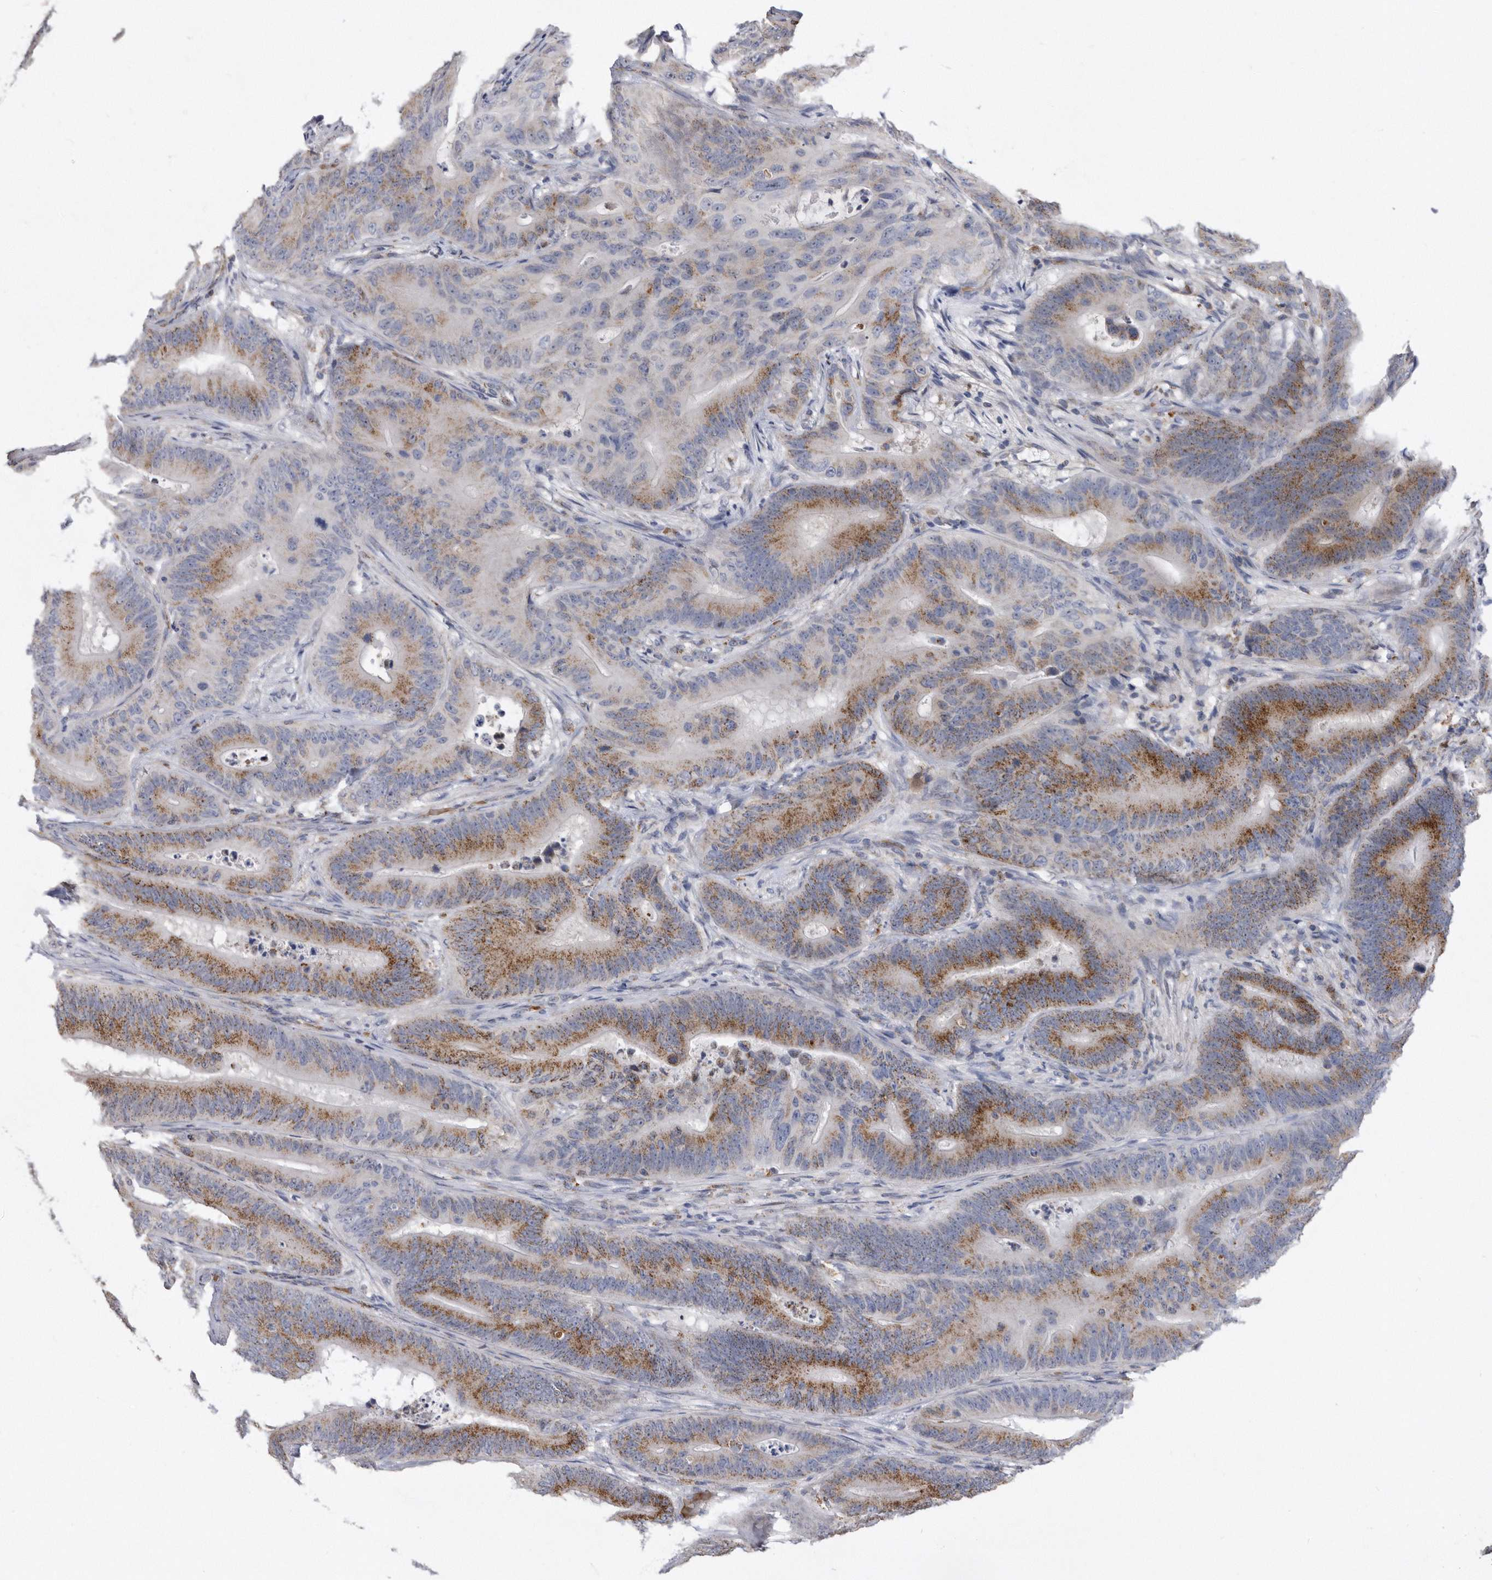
{"staining": {"intensity": "moderate", "quantity": ">75%", "location": "cytoplasmic/membranous"}, "tissue": "colorectal cancer", "cell_type": "Tumor cells", "image_type": "cancer", "snomed": [{"axis": "morphology", "description": "Adenocarcinoma, NOS"}, {"axis": "topography", "description": "Colon"}], "caption": "Adenocarcinoma (colorectal) stained with a protein marker reveals moderate staining in tumor cells.", "gene": "CRISPLD2", "patient": {"sex": "male", "age": 83}}